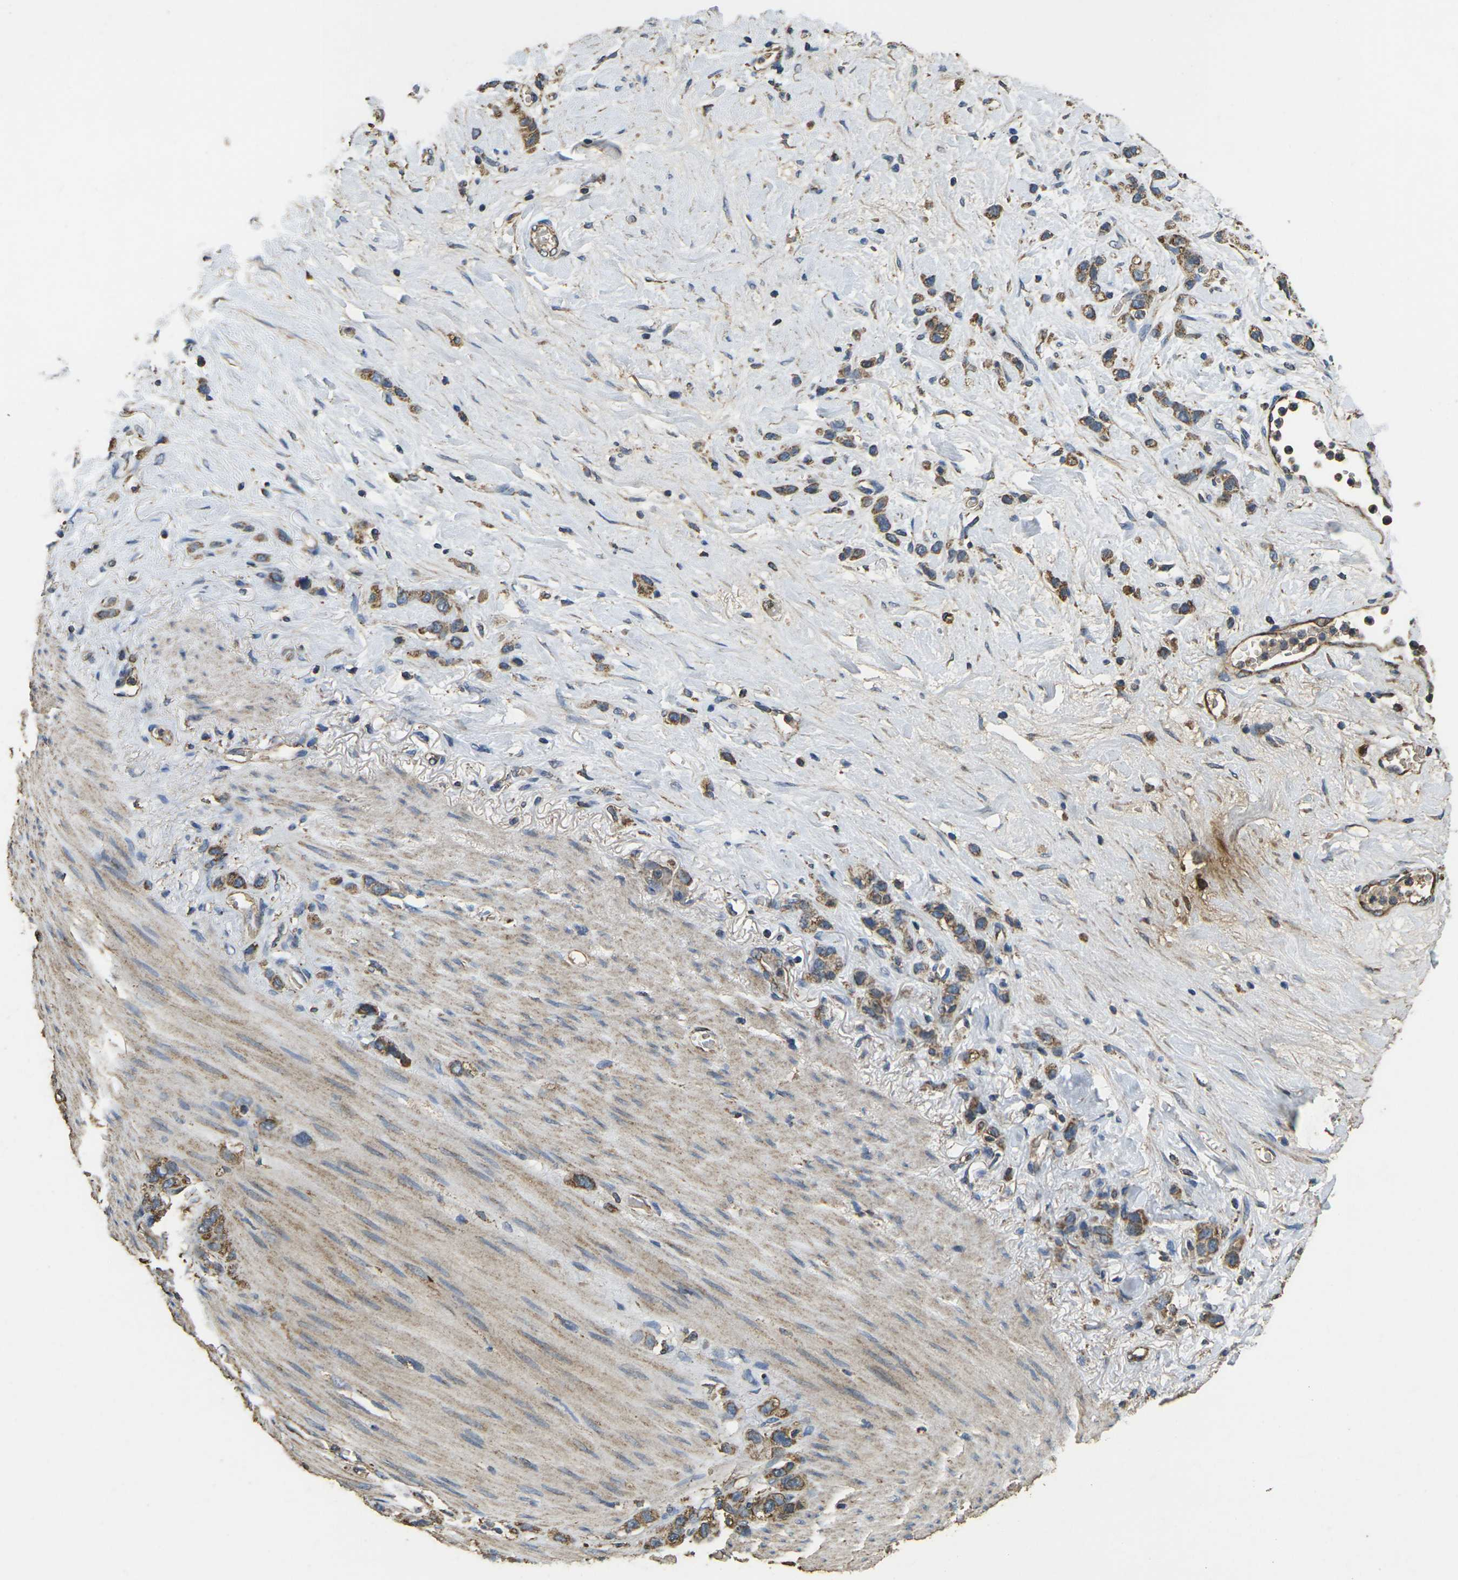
{"staining": {"intensity": "moderate", "quantity": ">75%", "location": "cytoplasmic/membranous"}, "tissue": "stomach cancer", "cell_type": "Tumor cells", "image_type": "cancer", "snomed": [{"axis": "morphology", "description": "Adenocarcinoma, NOS"}, {"axis": "morphology", "description": "Adenocarcinoma, High grade"}, {"axis": "topography", "description": "Stomach, upper"}, {"axis": "topography", "description": "Stomach, lower"}], "caption": "High-grade adenocarcinoma (stomach) tissue reveals moderate cytoplasmic/membranous expression in approximately >75% of tumor cells, visualized by immunohistochemistry. The staining was performed using DAB (3,3'-diaminobenzidine) to visualize the protein expression in brown, while the nuclei were stained in blue with hematoxylin (Magnification: 20x).", "gene": "MAPK11", "patient": {"sex": "female", "age": 65}}